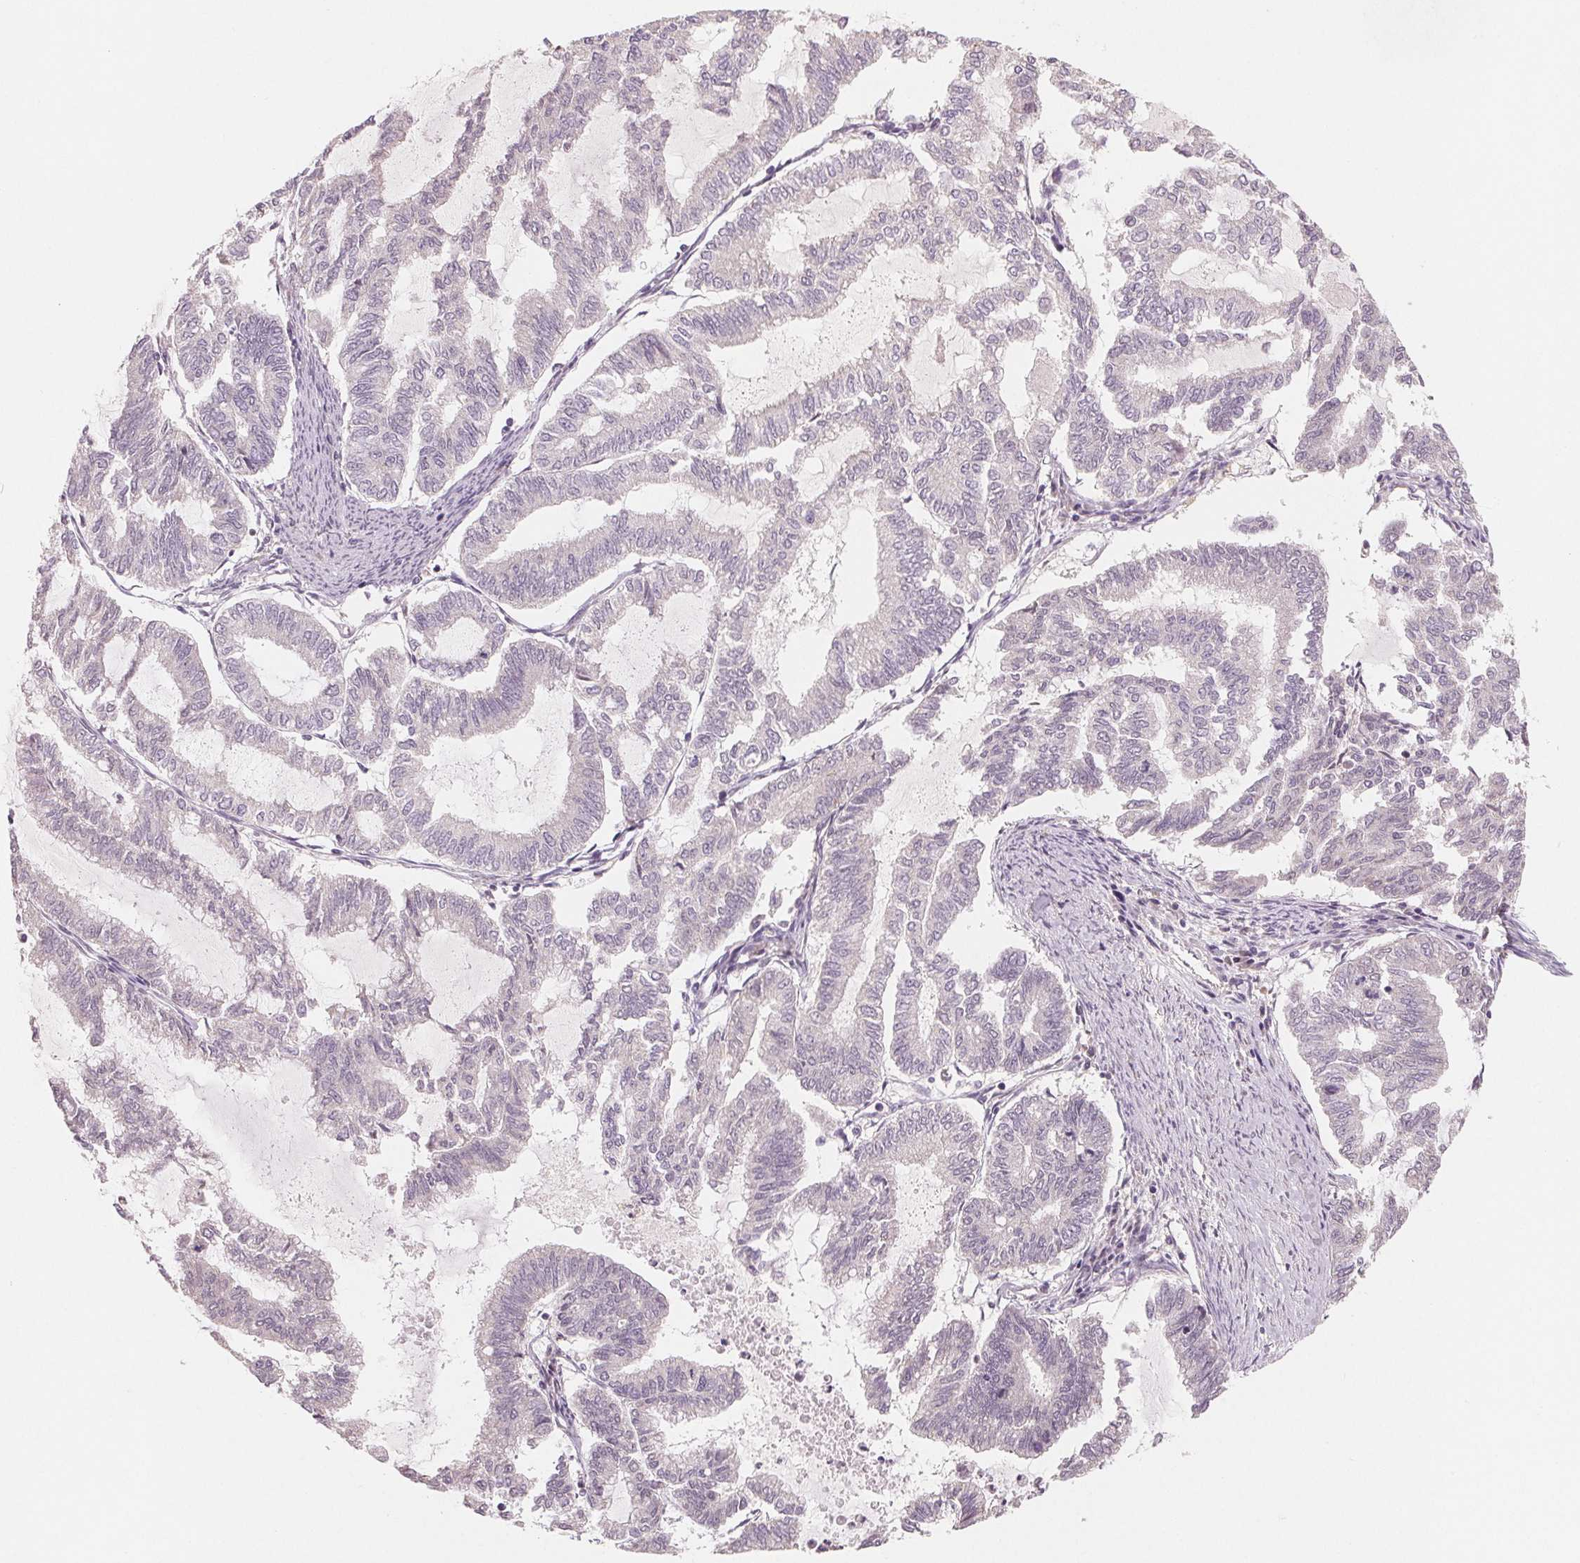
{"staining": {"intensity": "negative", "quantity": "none", "location": "none"}, "tissue": "endometrial cancer", "cell_type": "Tumor cells", "image_type": "cancer", "snomed": [{"axis": "morphology", "description": "Adenocarcinoma, NOS"}, {"axis": "topography", "description": "Endometrium"}], "caption": "There is no significant positivity in tumor cells of endometrial cancer.", "gene": "AQP8", "patient": {"sex": "female", "age": 79}}